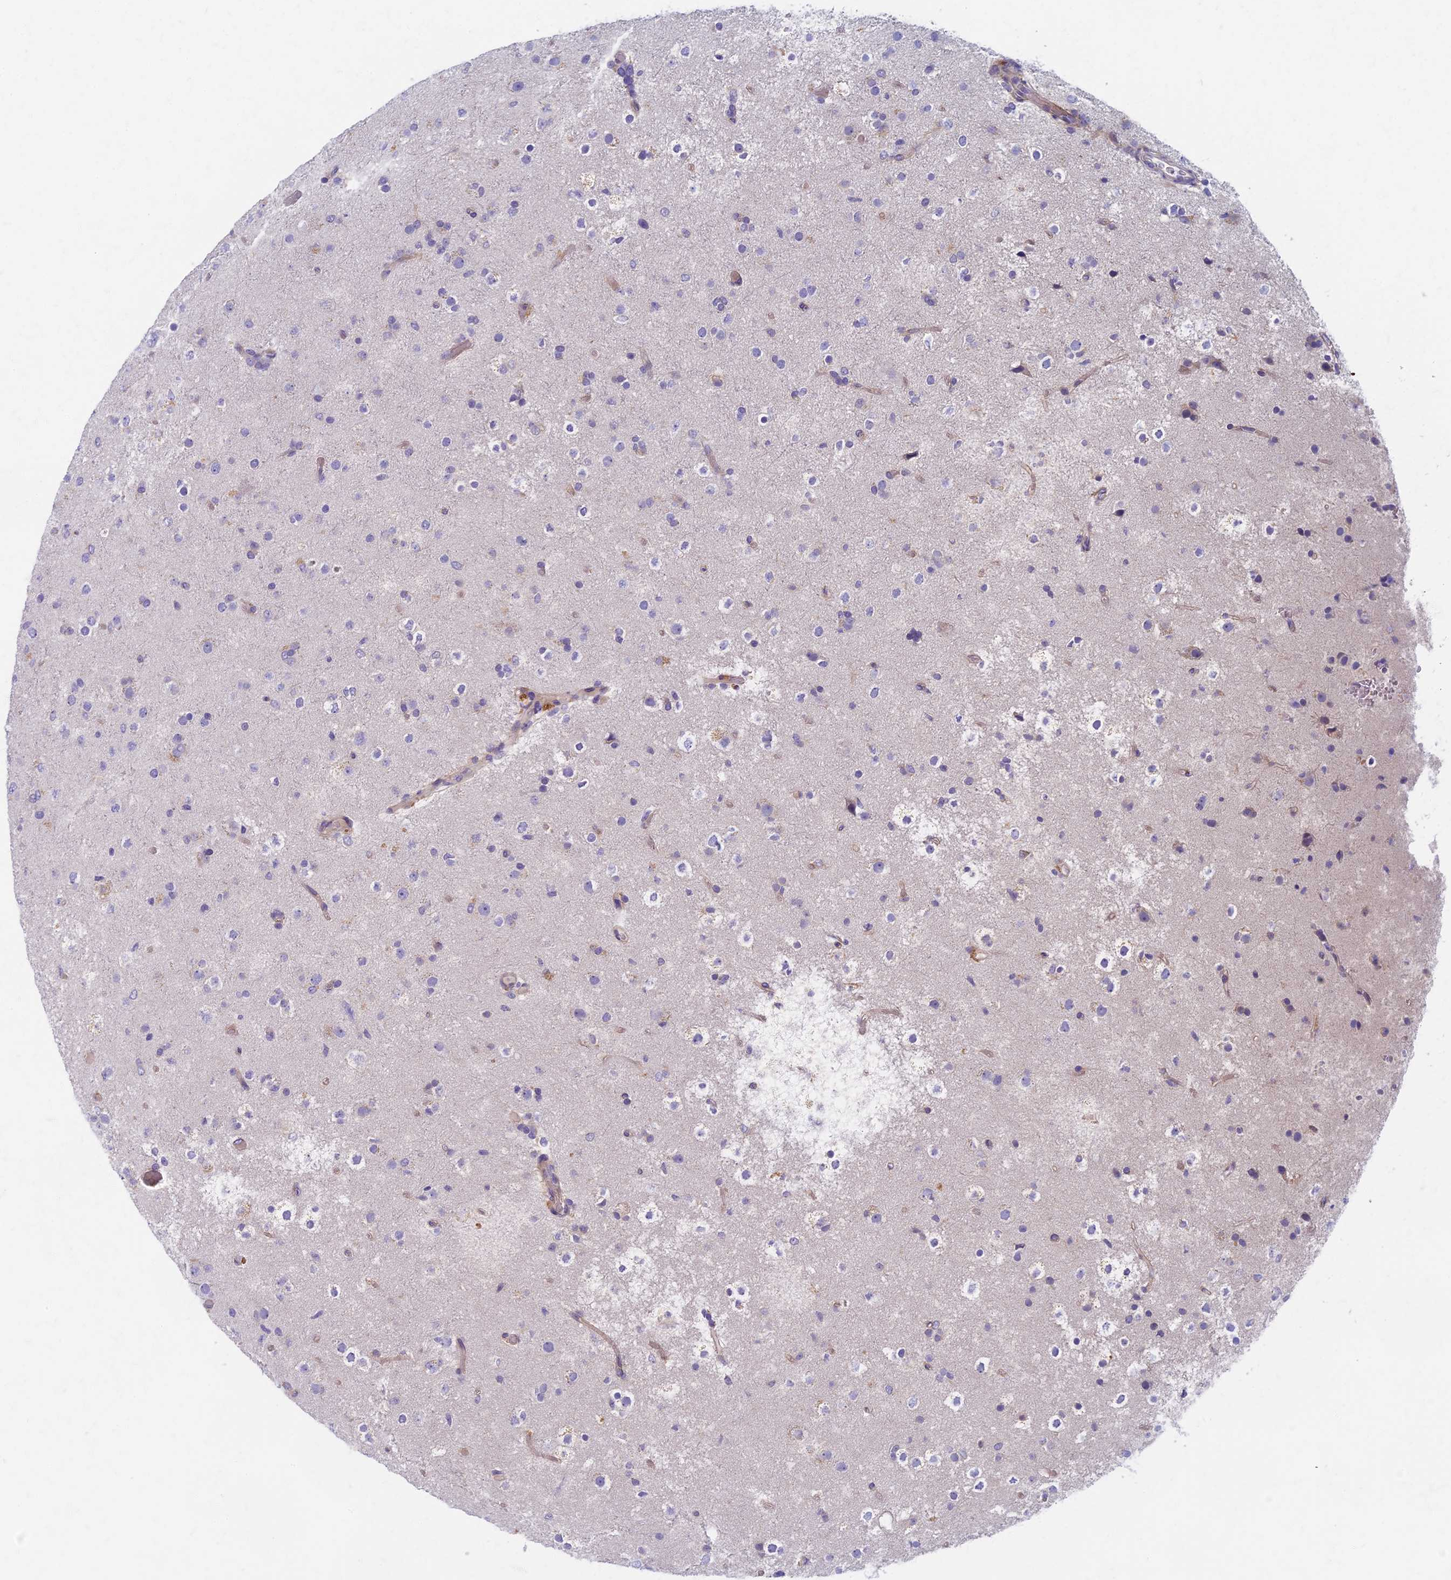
{"staining": {"intensity": "weak", "quantity": "<25%", "location": "cytoplasmic/membranous"}, "tissue": "glioma", "cell_type": "Tumor cells", "image_type": "cancer", "snomed": [{"axis": "morphology", "description": "Glioma, malignant, Low grade"}, {"axis": "topography", "description": "Brain"}], "caption": "Immunohistochemical staining of glioma reveals no significant expression in tumor cells. (DAB immunohistochemistry (IHC) visualized using brightfield microscopy, high magnification).", "gene": "AP4E1", "patient": {"sex": "male", "age": 65}}